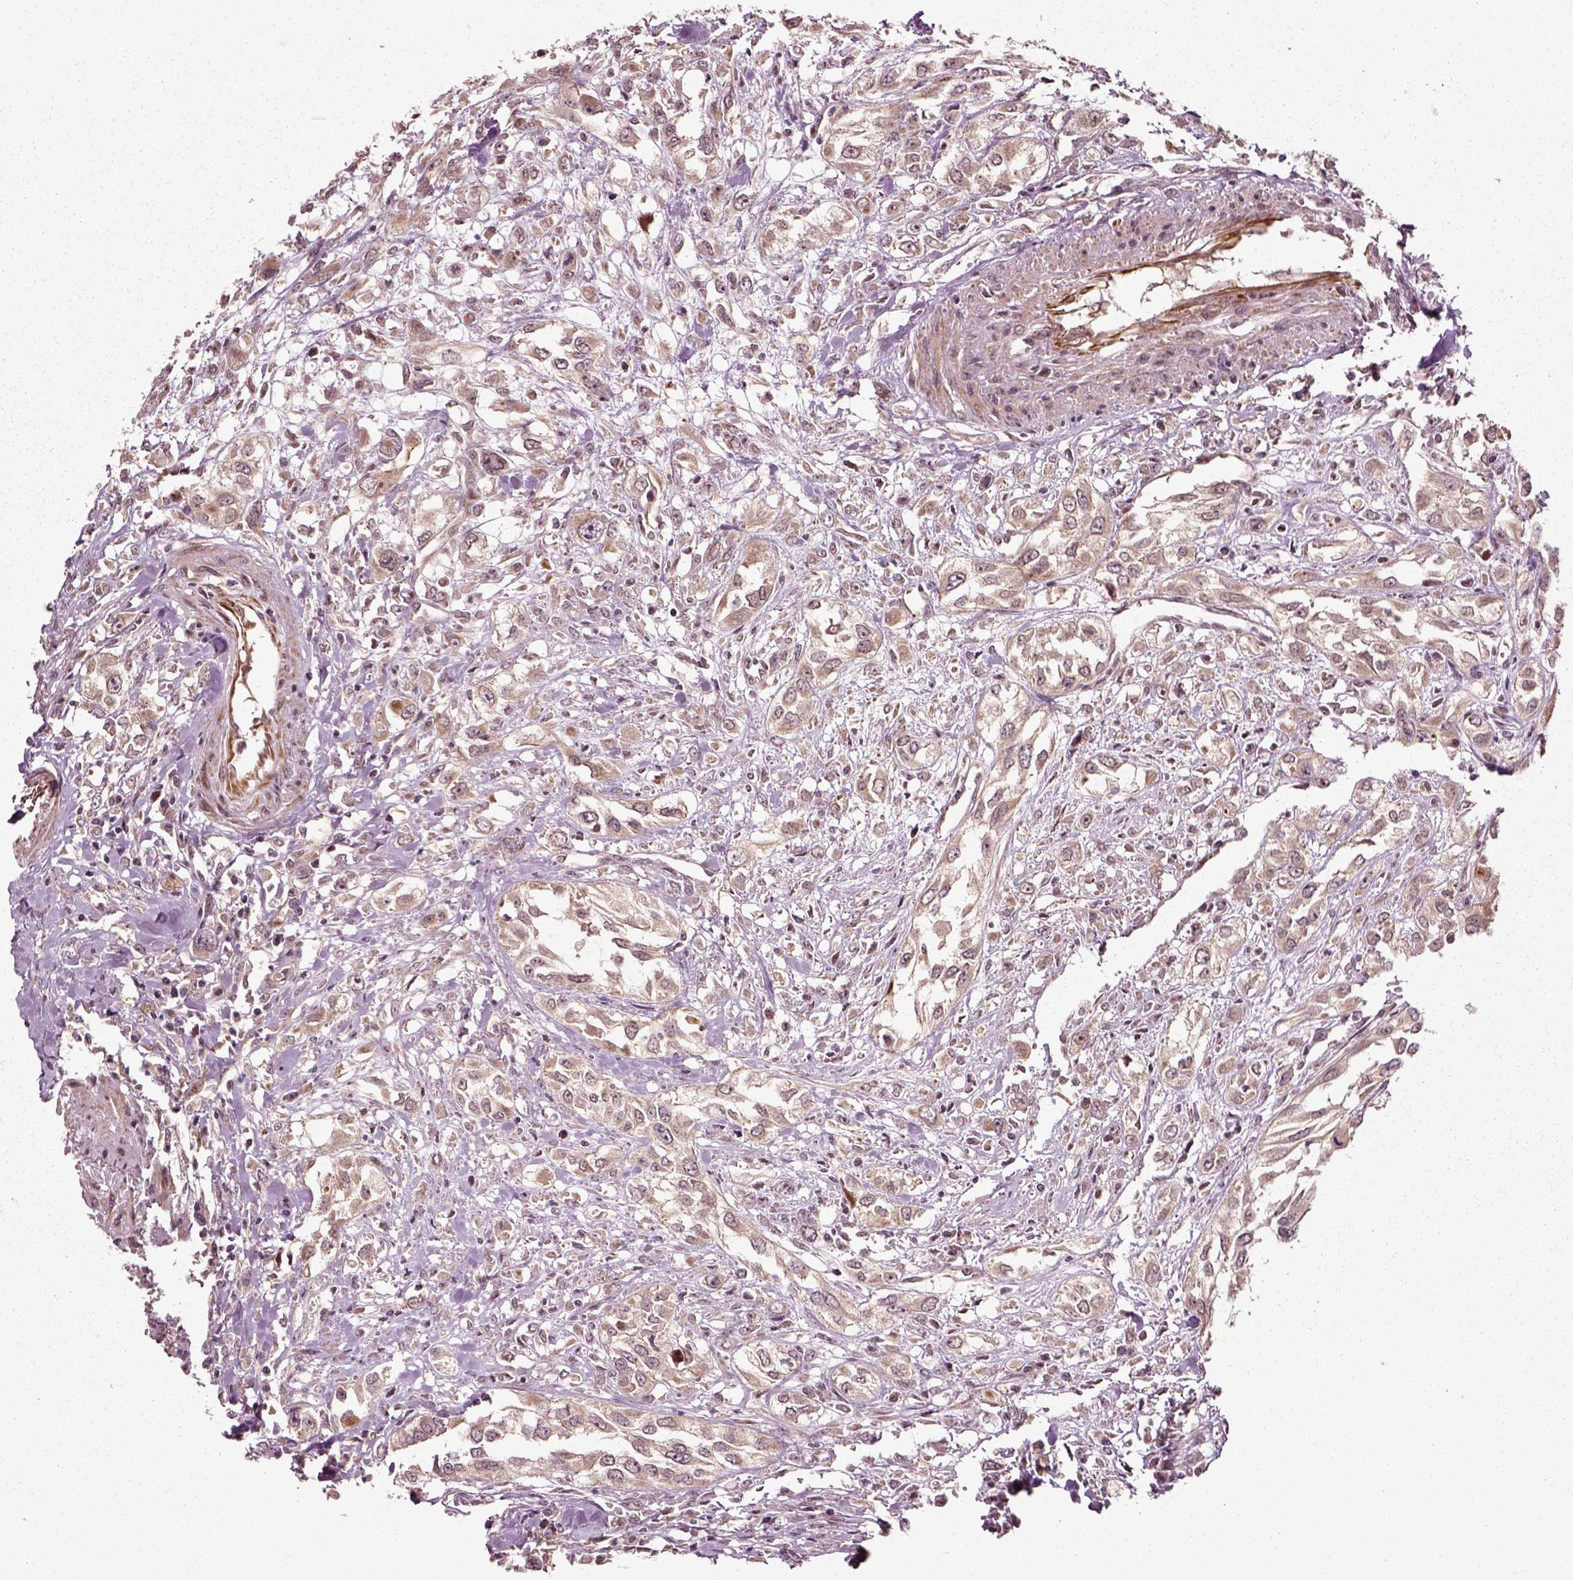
{"staining": {"intensity": "strong", "quantity": "<25%", "location": "cytoplasmic/membranous"}, "tissue": "urothelial cancer", "cell_type": "Tumor cells", "image_type": "cancer", "snomed": [{"axis": "morphology", "description": "Urothelial carcinoma, High grade"}, {"axis": "topography", "description": "Urinary bladder"}], "caption": "This is an image of immunohistochemistry staining of urothelial cancer, which shows strong positivity in the cytoplasmic/membranous of tumor cells.", "gene": "PLCD3", "patient": {"sex": "male", "age": 67}}